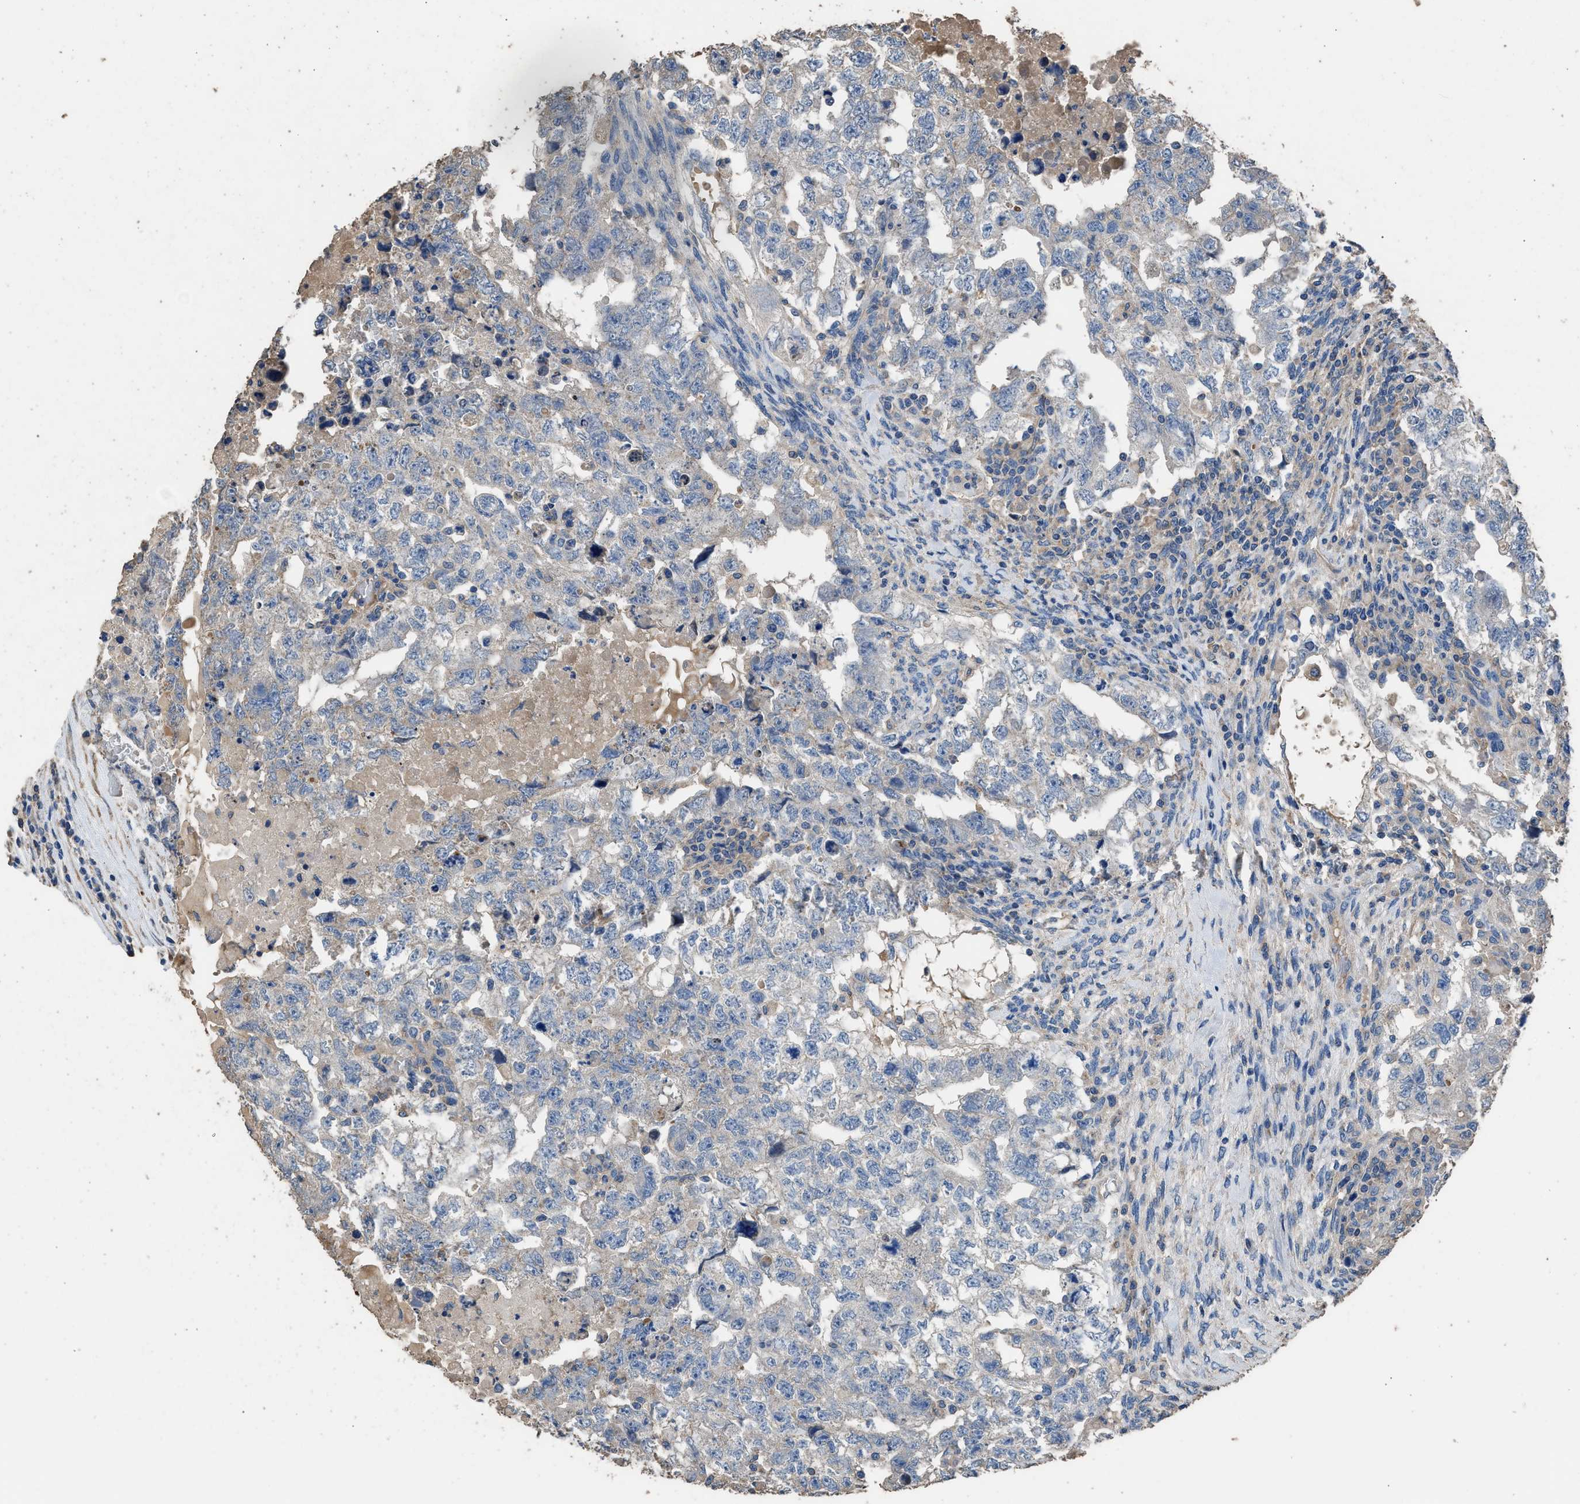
{"staining": {"intensity": "weak", "quantity": "<25%", "location": "cytoplasmic/membranous"}, "tissue": "testis cancer", "cell_type": "Tumor cells", "image_type": "cancer", "snomed": [{"axis": "morphology", "description": "Carcinoma, Embryonal, NOS"}, {"axis": "topography", "description": "Testis"}], "caption": "Tumor cells show no significant staining in testis cancer (embryonal carcinoma). (Immunohistochemistry (ihc), brightfield microscopy, high magnification).", "gene": "ITSN1", "patient": {"sex": "male", "age": 36}}